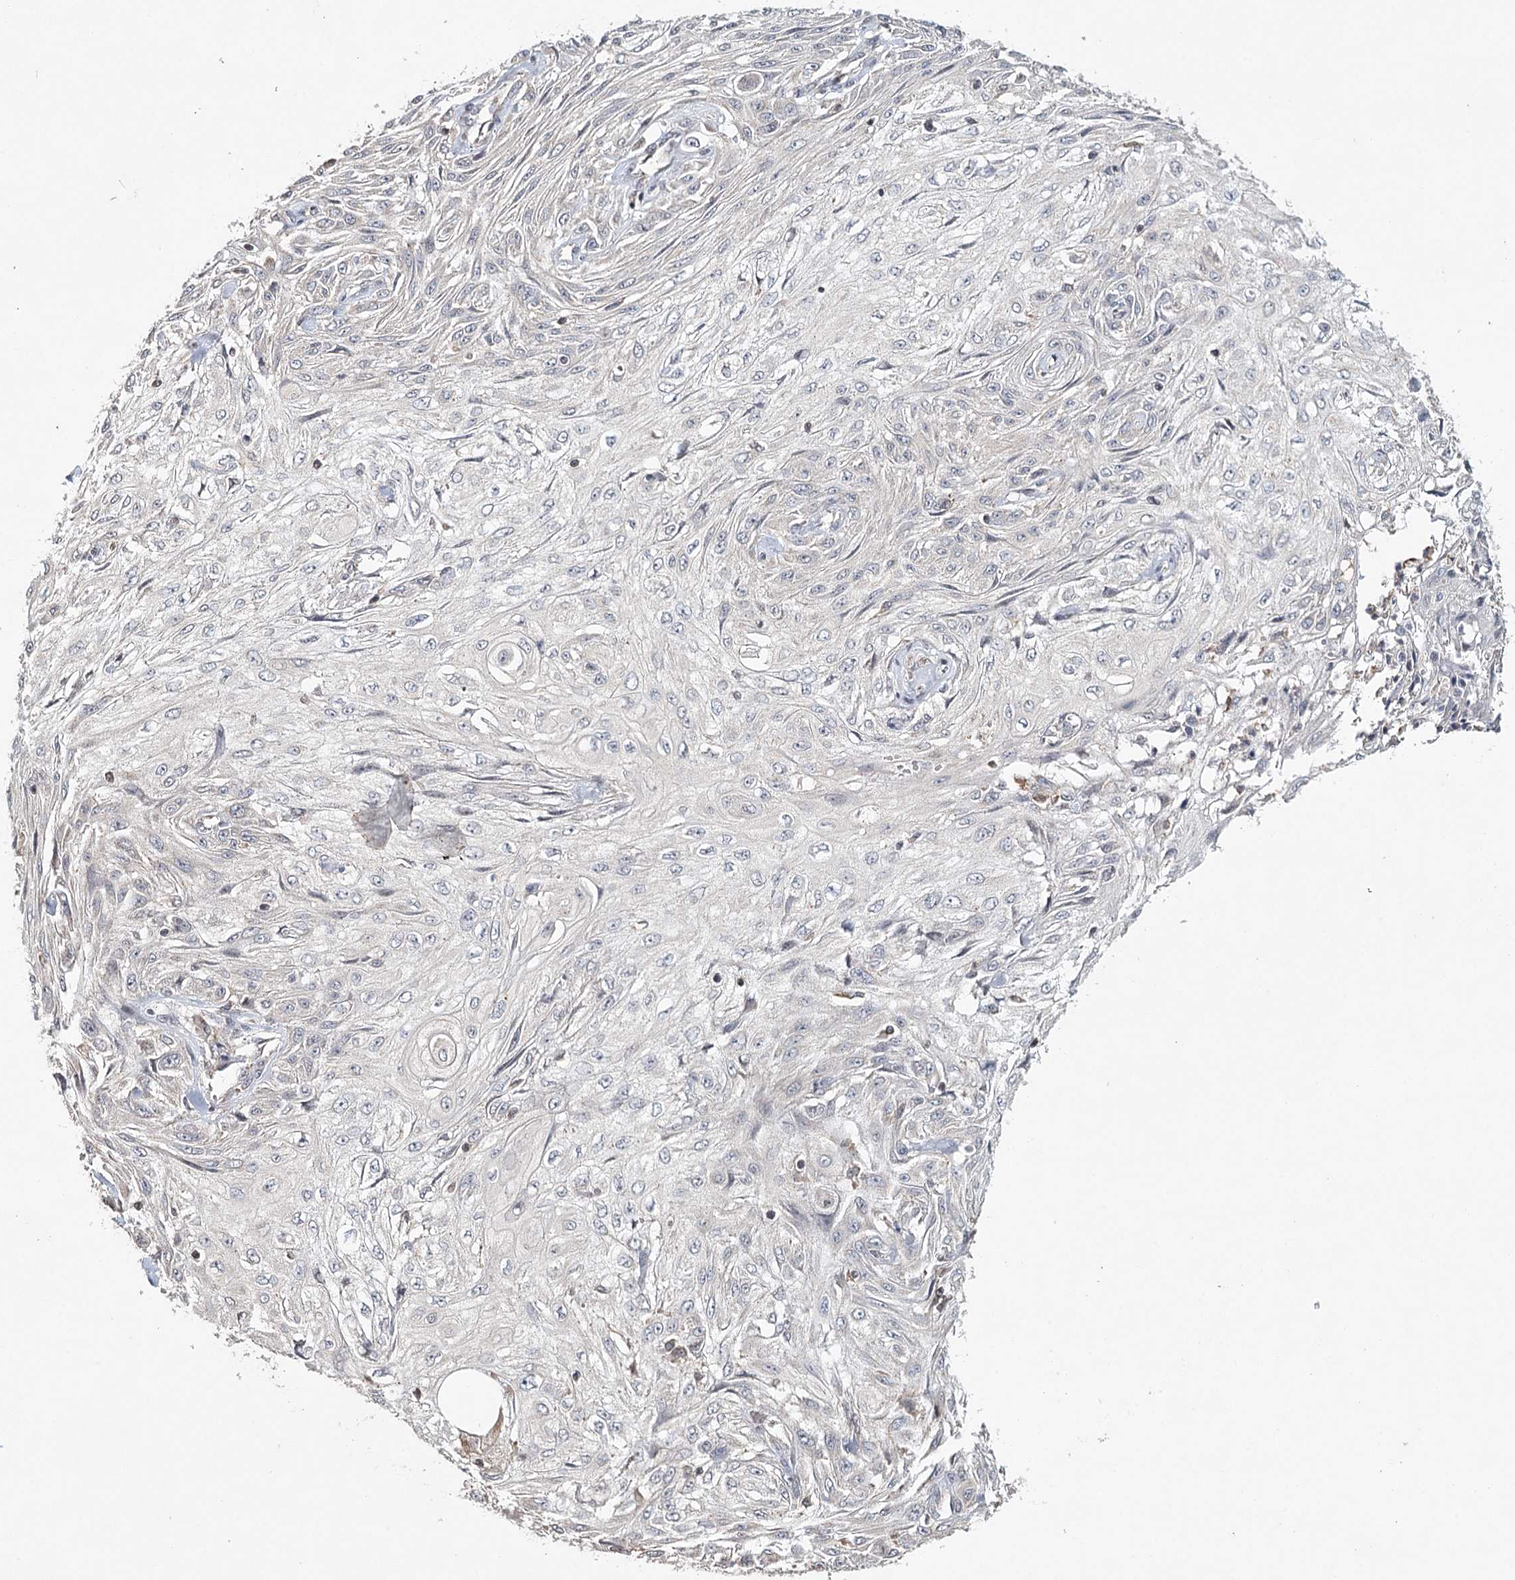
{"staining": {"intensity": "negative", "quantity": "none", "location": "none"}, "tissue": "skin cancer", "cell_type": "Tumor cells", "image_type": "cancer", "snomed": [{"axis": "morphology", "description": "Squamous cell carcinoma, NOS"}, {"axis": "topography", "description": "Skin"}], "caption": "Skin squamous cell carcinoma was stained to show a protein in brown. There is no significant positivity in tumor cells. Brightfield microscopy of immunohistochemistry stained with DAB (3,3'-diaminobenzidine) (brown) and hematoxylin (blue), captured at high magnification.", "gene": "ICOS", "patient": {"sex": "male", "age": 75}}